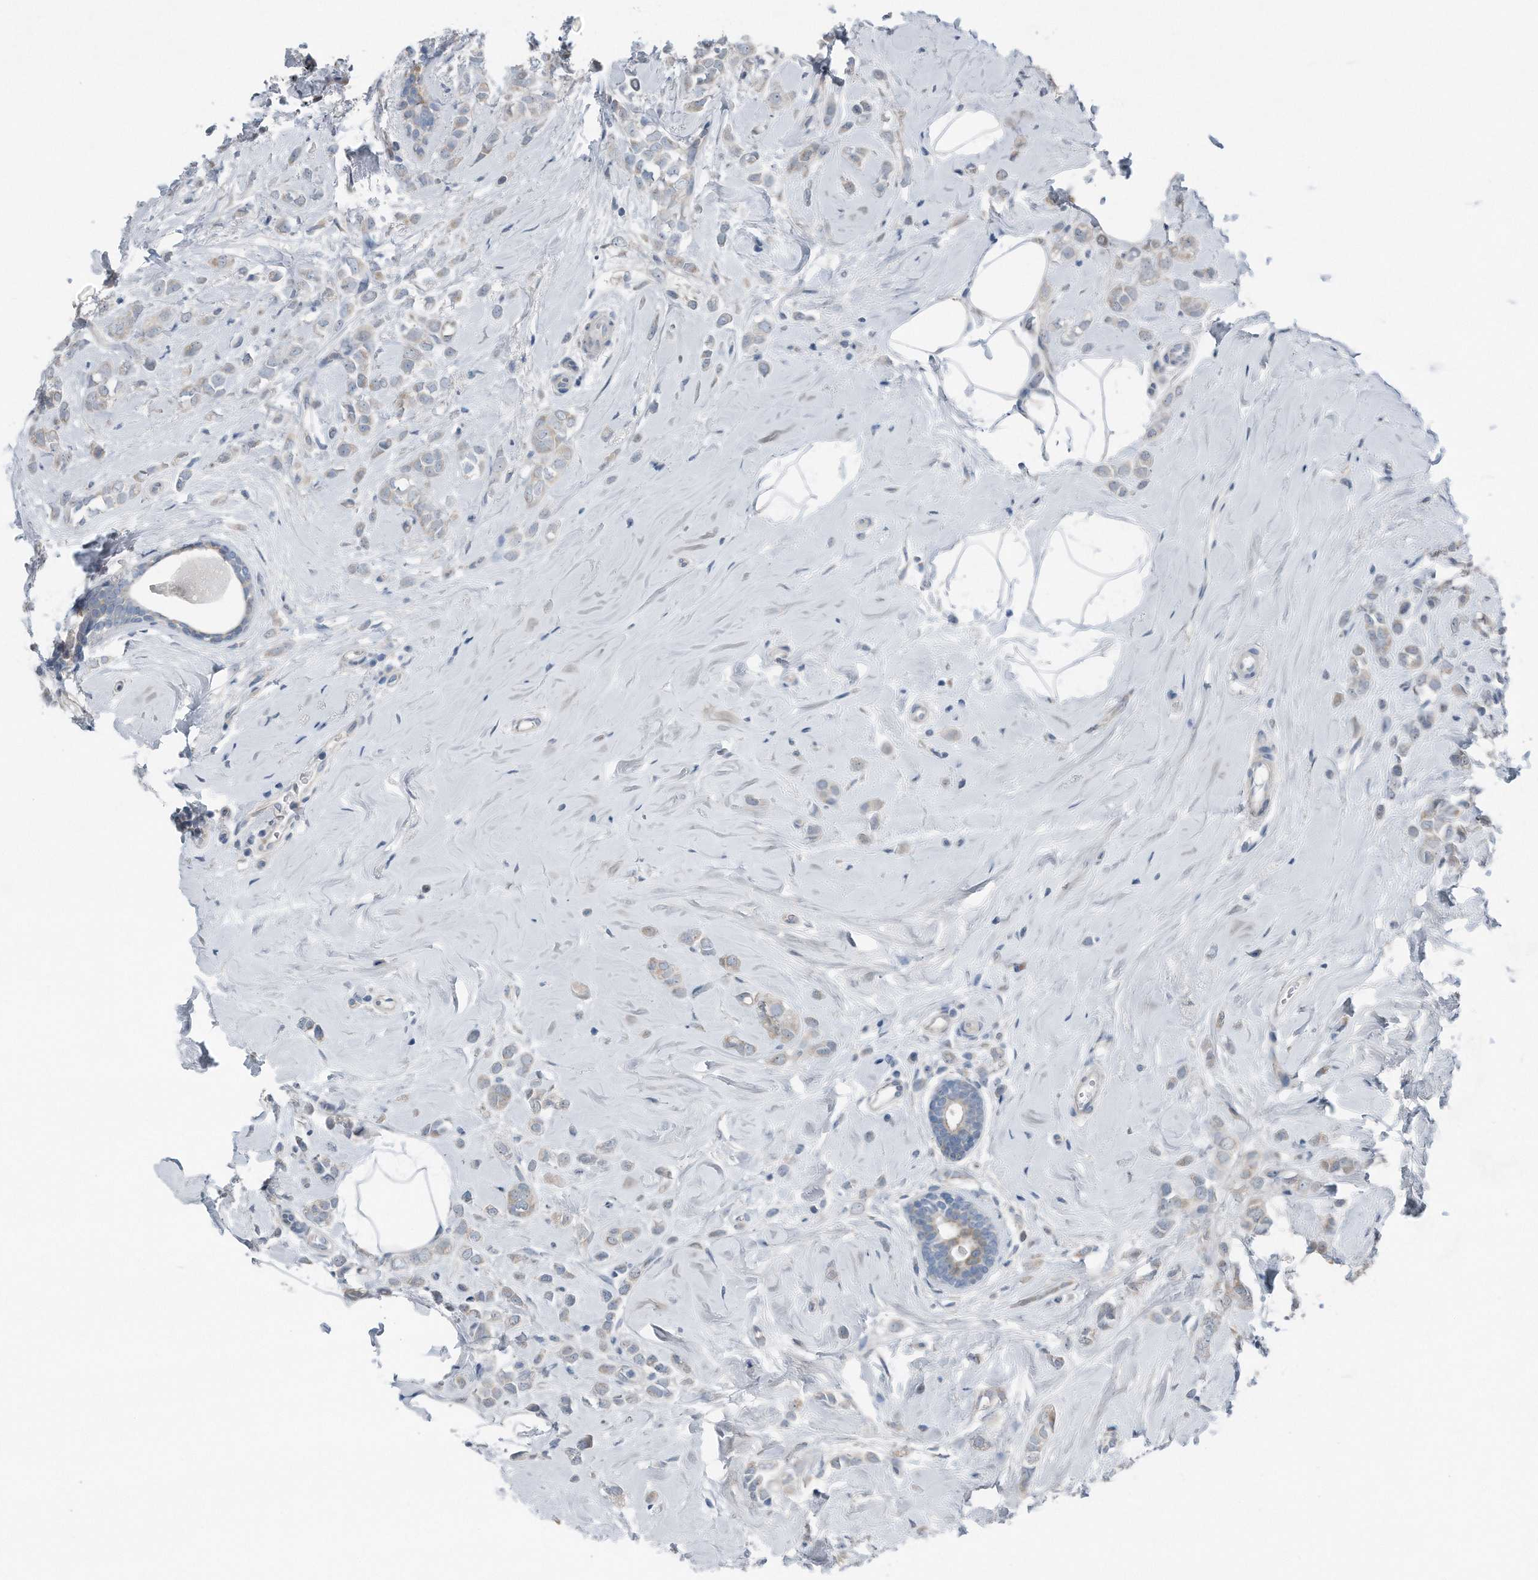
{"staining": {"intensity": "weak", "quantity": "<25%", "location": "cytoplasmic/membranous"}, "tissue": "breast cancer", "cell_type": "Tumor cells", "image_type": "cancer", "snomed": [{"axis": "morphology", "description": "Lobular carcinoma"}, {"axis": "topography", "description": "Breast"}], "caption": "Tumor cells are negative for protein expression in human breast lobular carcinoma.", "gene": "YRDC", "patient": {"sex": "female", "age": 47}}